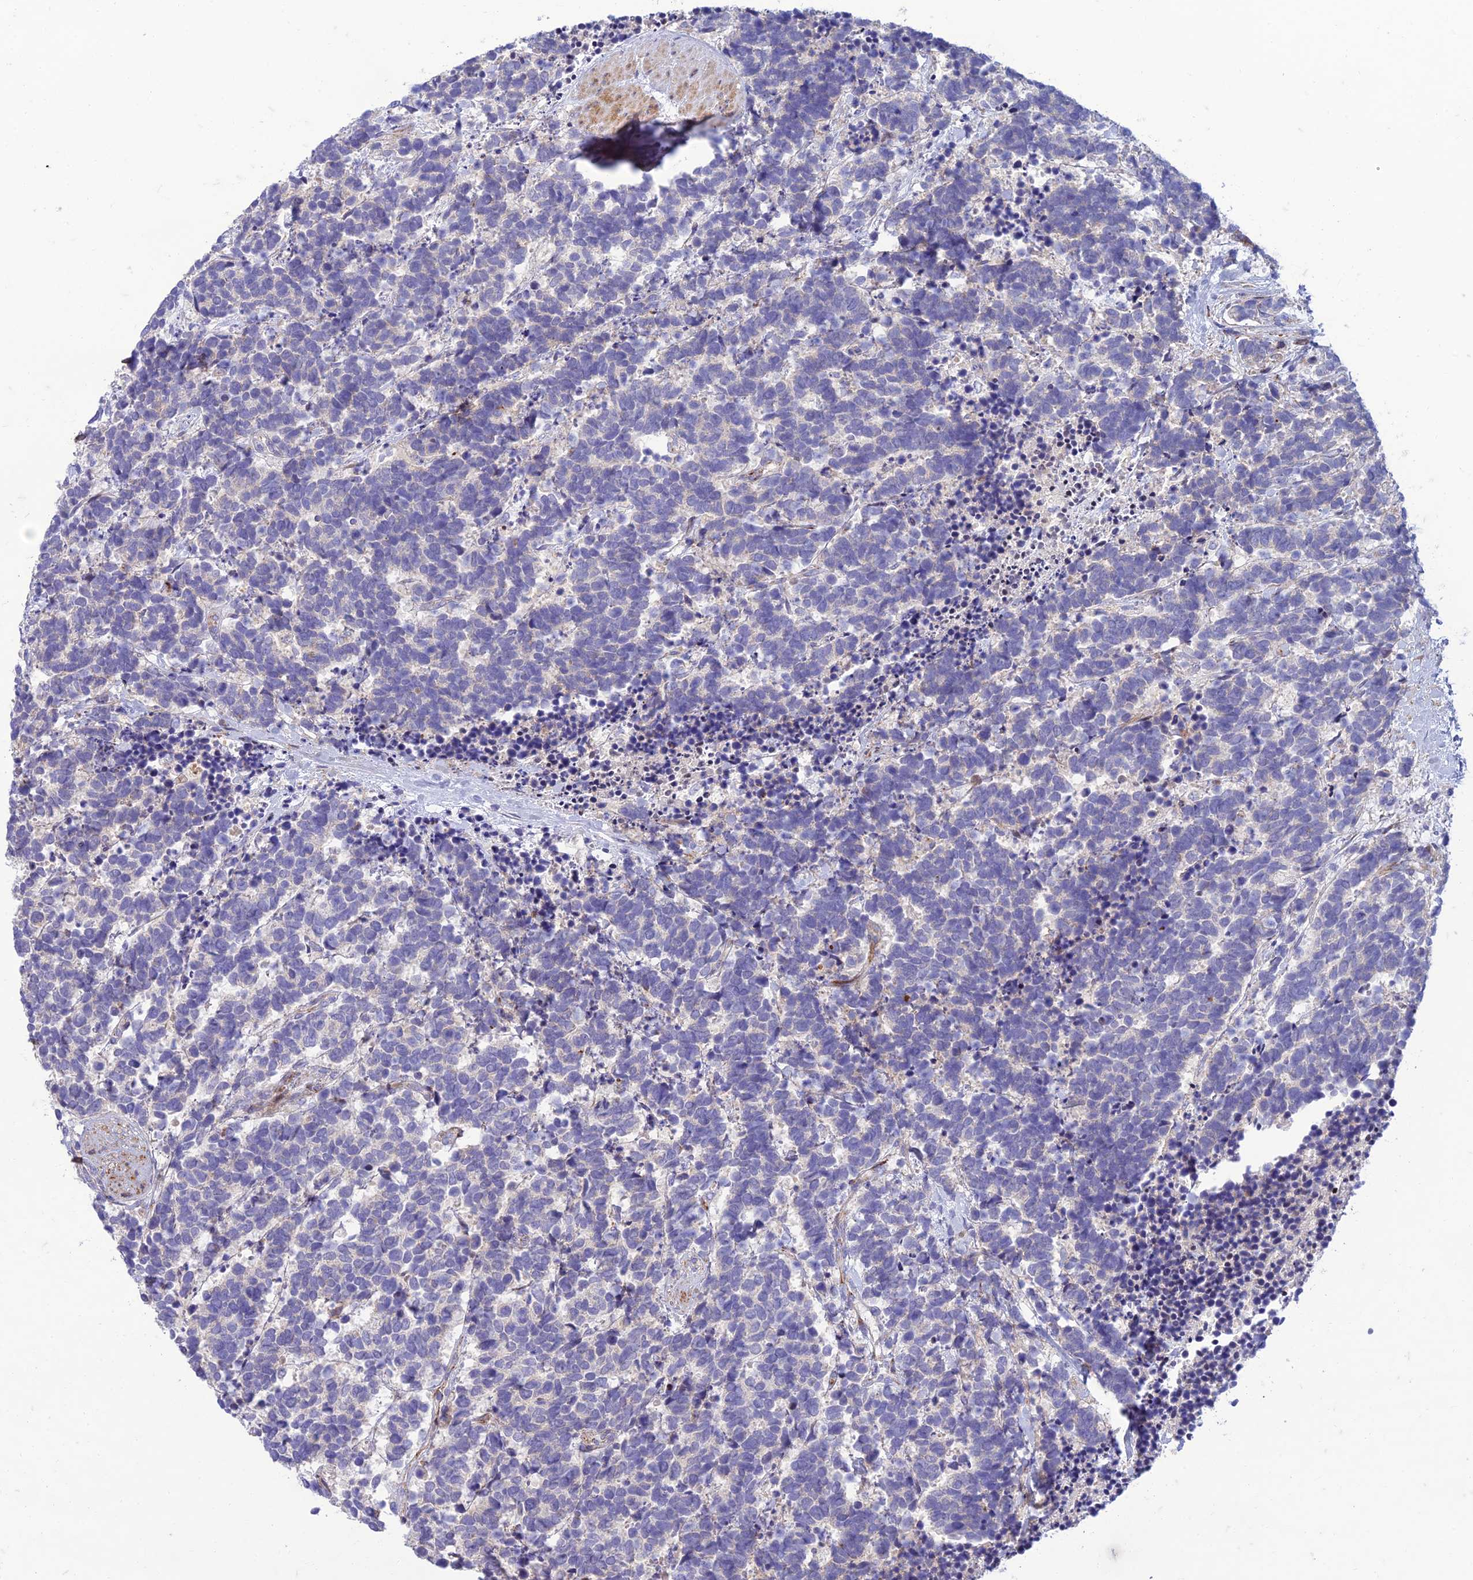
{"staining": {"intensity": "negative", "quantity": "none", "location": "none"}, "tissue": "carcinoid", "cell_type": "Tumor cells", "image_type": "cancer", "snomed": [{"axis": "morphology", "description": "Carcinoma, NOS"}, {"axis": "morphology", "description": "Carcinoid, malignant, NOS"}, {"axis": "topography", "description": "Prostate"}], "caption": "The immunohistochemistry photomicrograph has no significant staining in tumor cells of carcinoid tissue.", "gene": "SEL1L3", "patient": {"sex": "male", "age": 57}}